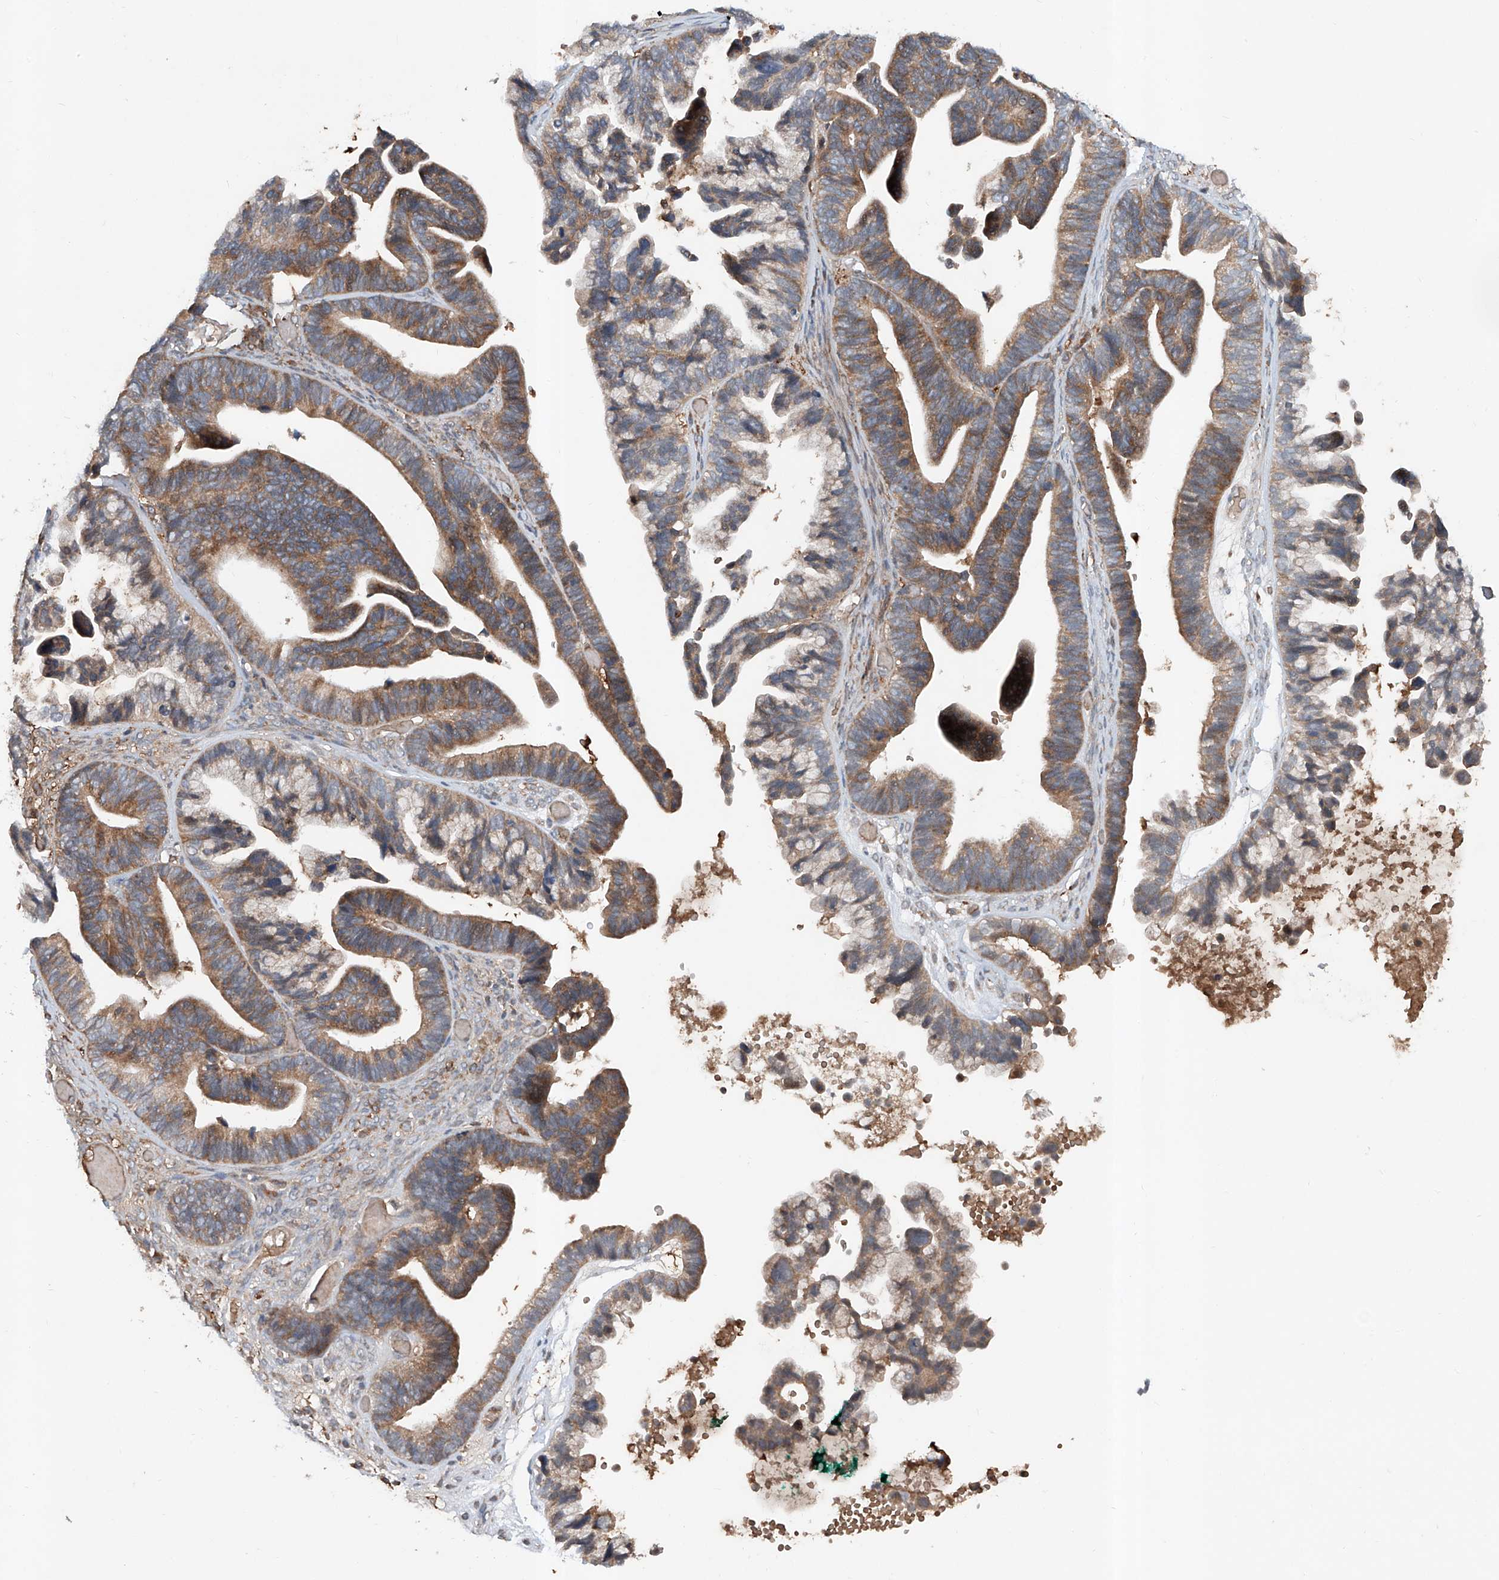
{"staining": {"intensity": "moderate", "quantity": ">75%", "location": "cytoplasmic/membranous"}, "tissue": "ovarian cancer", "cell_type": "Tumor cells", "image_type": "cancer", "snomed": [{"axis": "morphology", "description": "Cystadenocarcinoma, serous, NOS"}, {"axis": "topography", "description": "Ovary"}], "caption": "Ovarian cancer (serous cystadenocarcinoma) was stained to show a protein in brown. There is medium levels of moderate cytoplasmic/membranous staining in about >75% of tumor cells.", "gene": "ADAM23", "patient": {"sex": "female", "age": 56}}